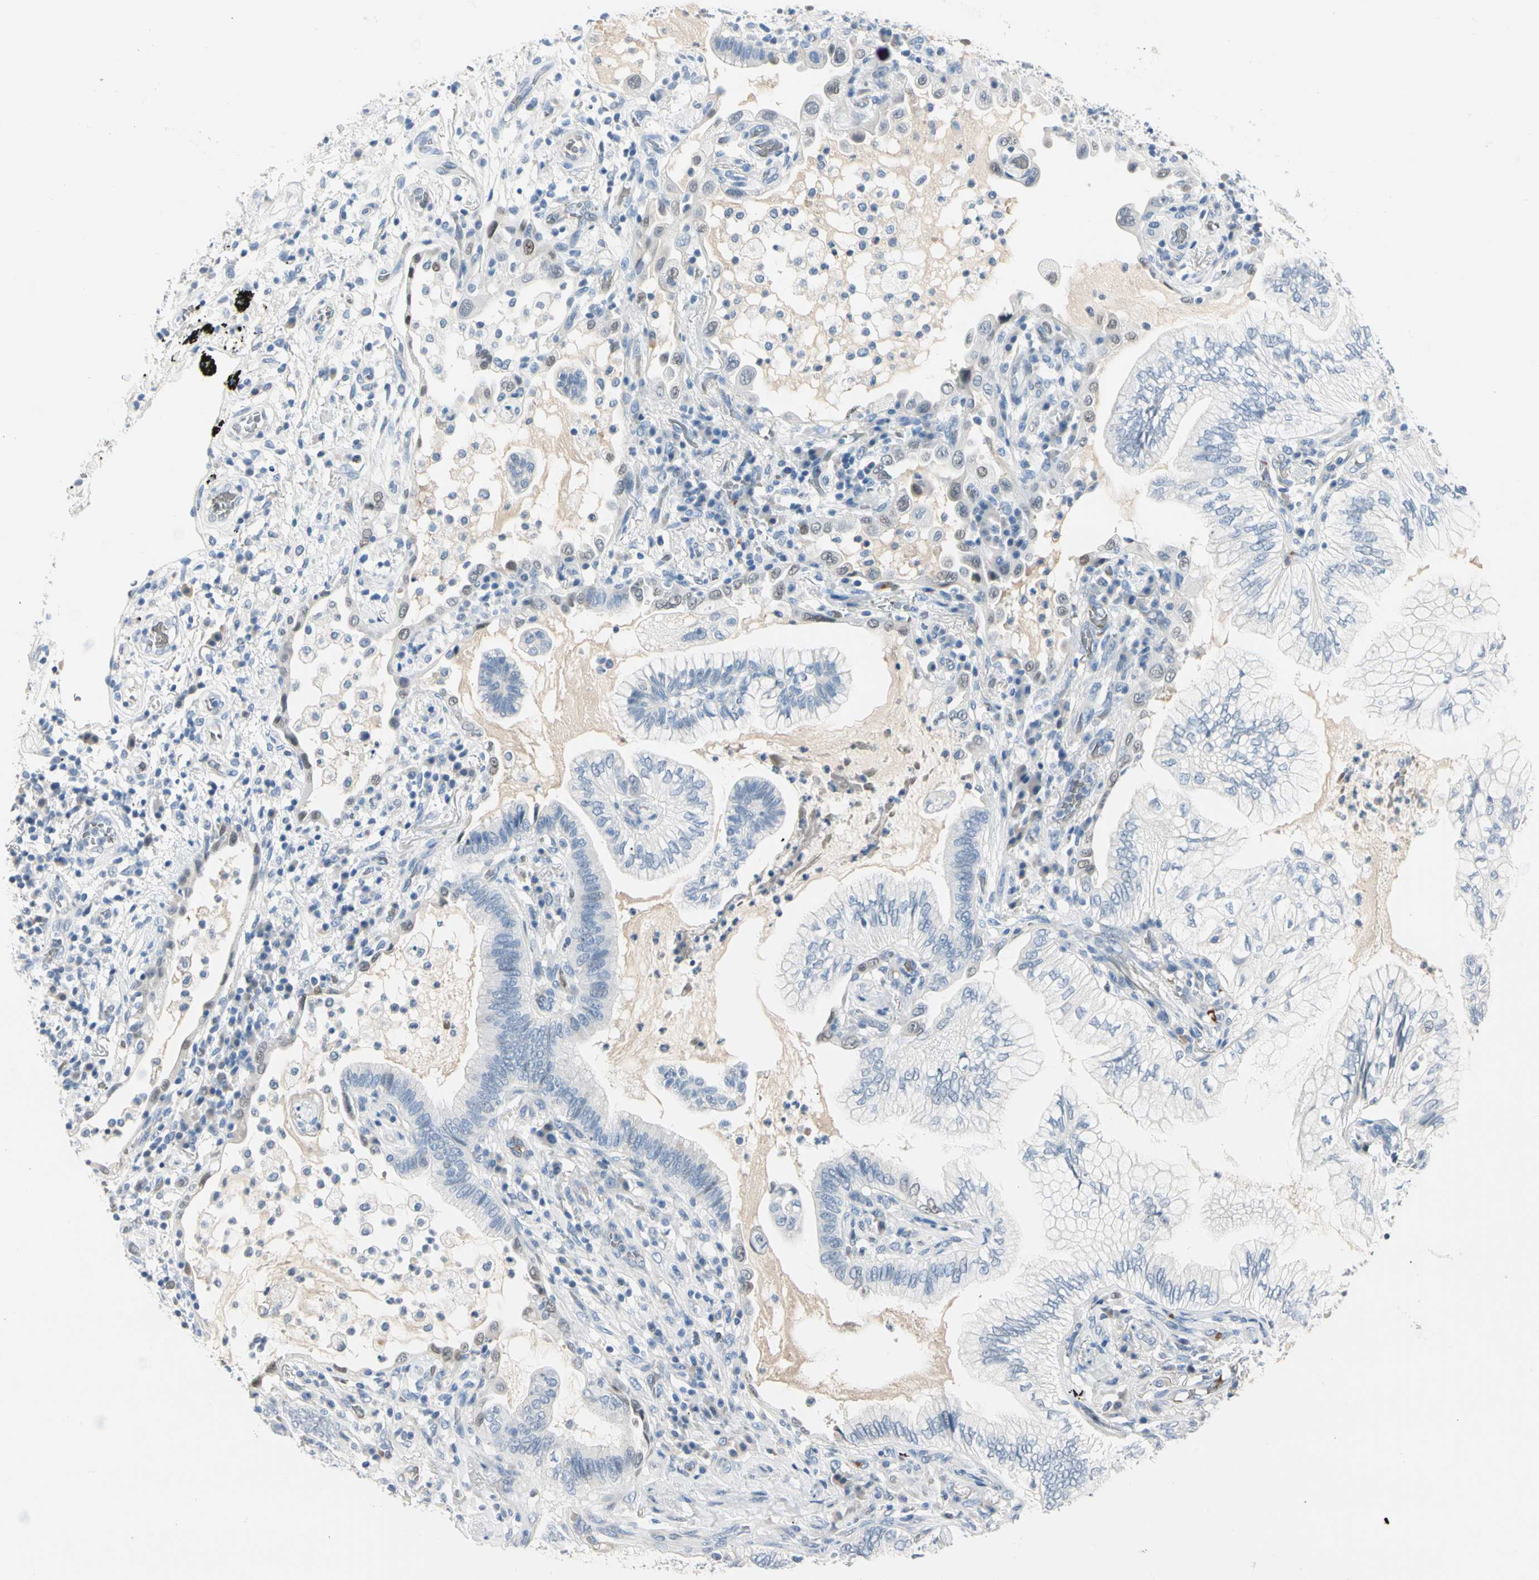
{"staining": {"intensity": "negative", "quantity": "none", "location": "none"}, "tissue": "lung cancer", "cell_type": "Tumor cells", "image_type": "cancer", "snomed": [{"axis": "morphology", "description": "Normal tissue, NOS"}, {"axis": "morphology", "description": "Adenocarcinoma, NOS"}, {"axis": "topography", "description": "Bronchus"}, {"axis": "topography", "description": "Lung"}], "caption": "Immunohistochemistry histopathology image of neoplastic tissue: adenocarcinoma (lung) stained with DAB (3,3'-diaminobenzidine) displays no significant protein expression in tumor cells.", "gene": "CA1", "patient": {"sex": "female", "age": 70}}